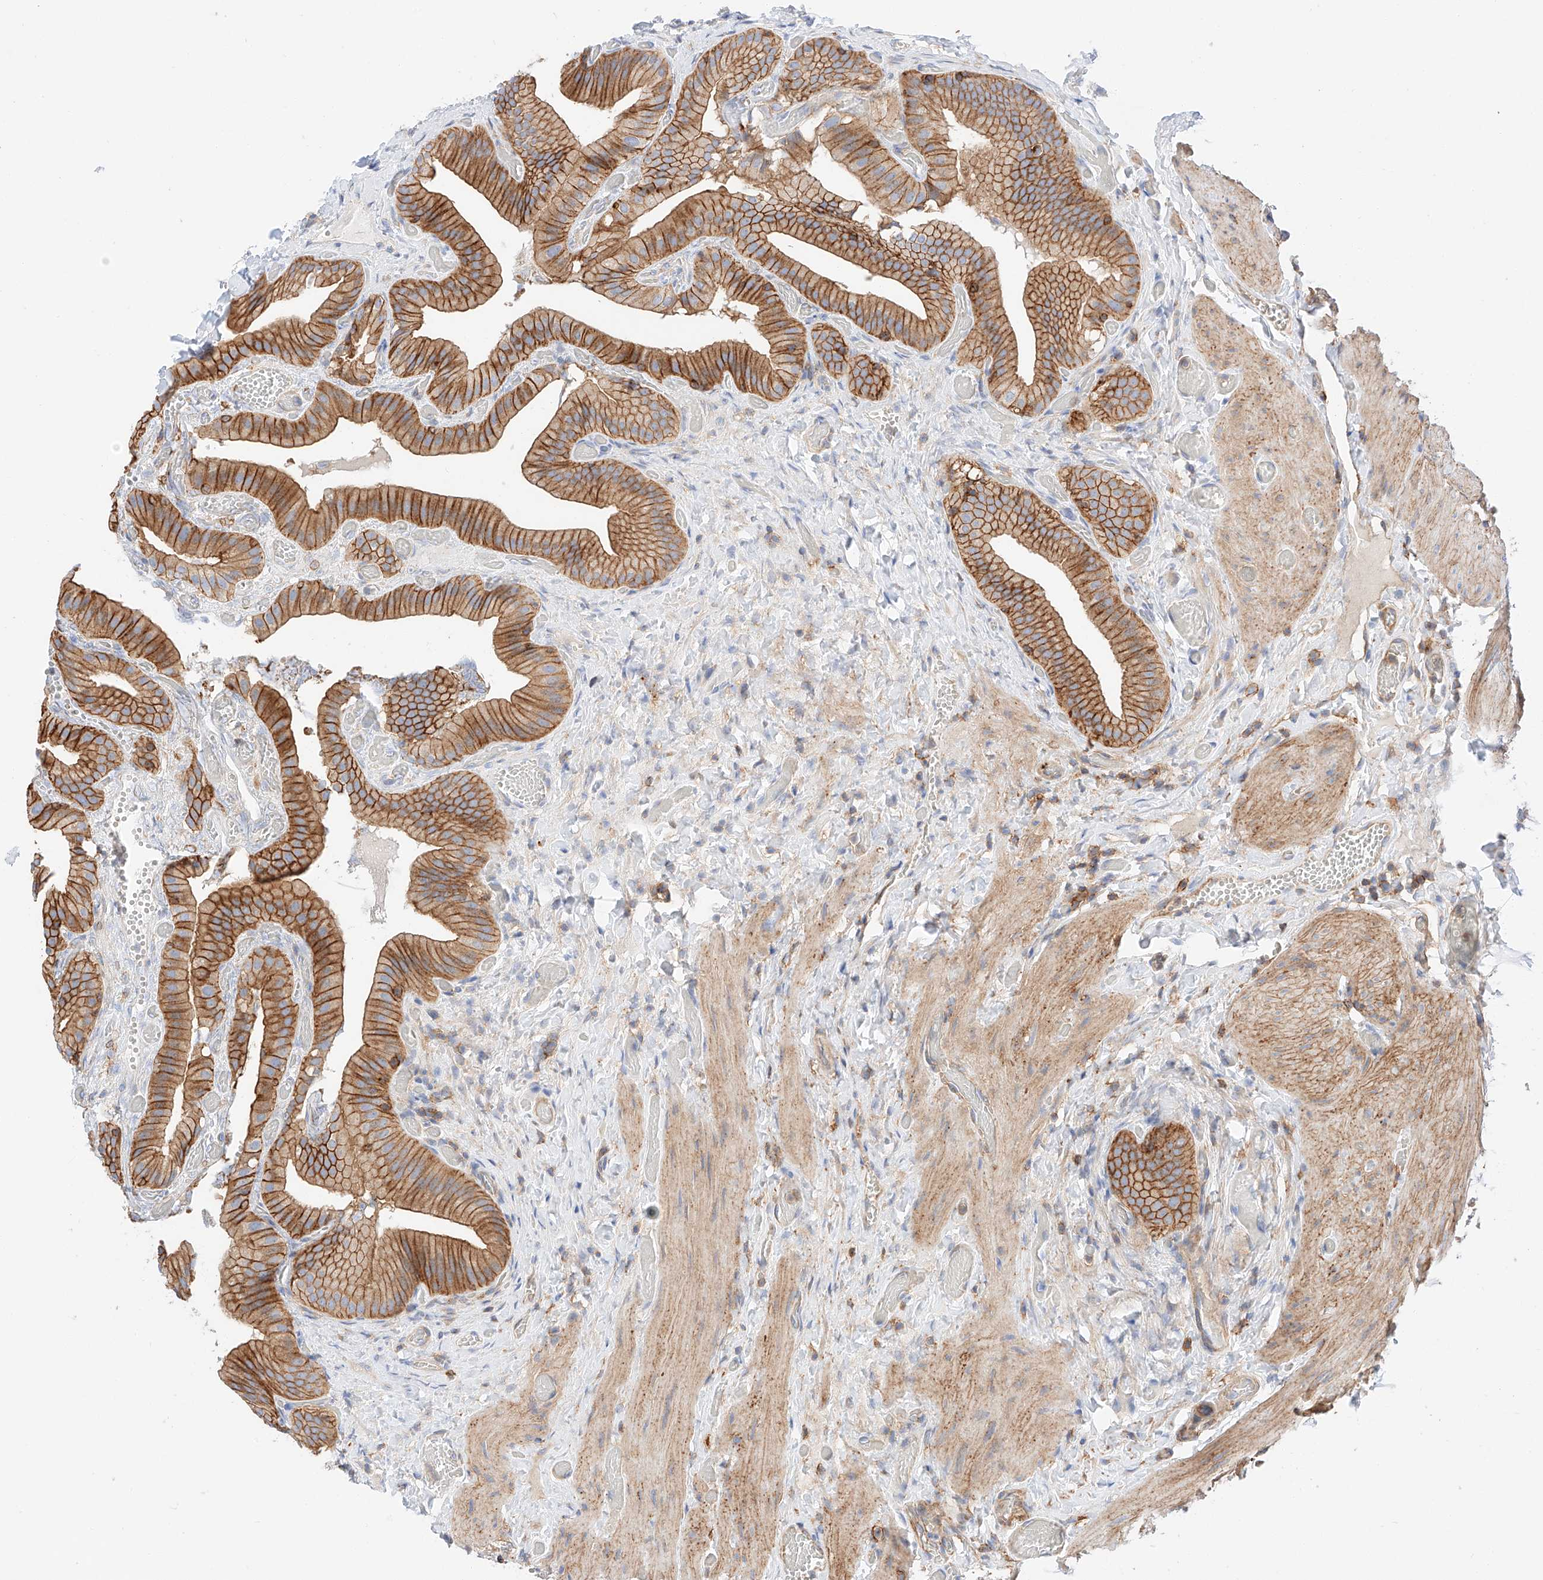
{"staining": {"intensity": "strong", "quantity": ">75%", "location": "cytoplasmic/membranous"}, "tissue": "gallbladder", "cell_type": "Glandular cells", "image_type": "normal", "snomed": [{"axis": "morphology", "description": "Normal tissue, NOS"}, {"axis": "topography", "description": "Gallbladder"}], "caption": "Protein staining shows strong cytoplasmic/membranous positivity in about >75% of glandular cells in normal gallbladder. Using DAB (3,3'-diaminobenzidine) (brown) and hematoxylin (blue) stains, captured at high magnification using brightfield microscopy.", "gene": "ENSG00000259132", "patient": {"sex": "female", "age": 64}}